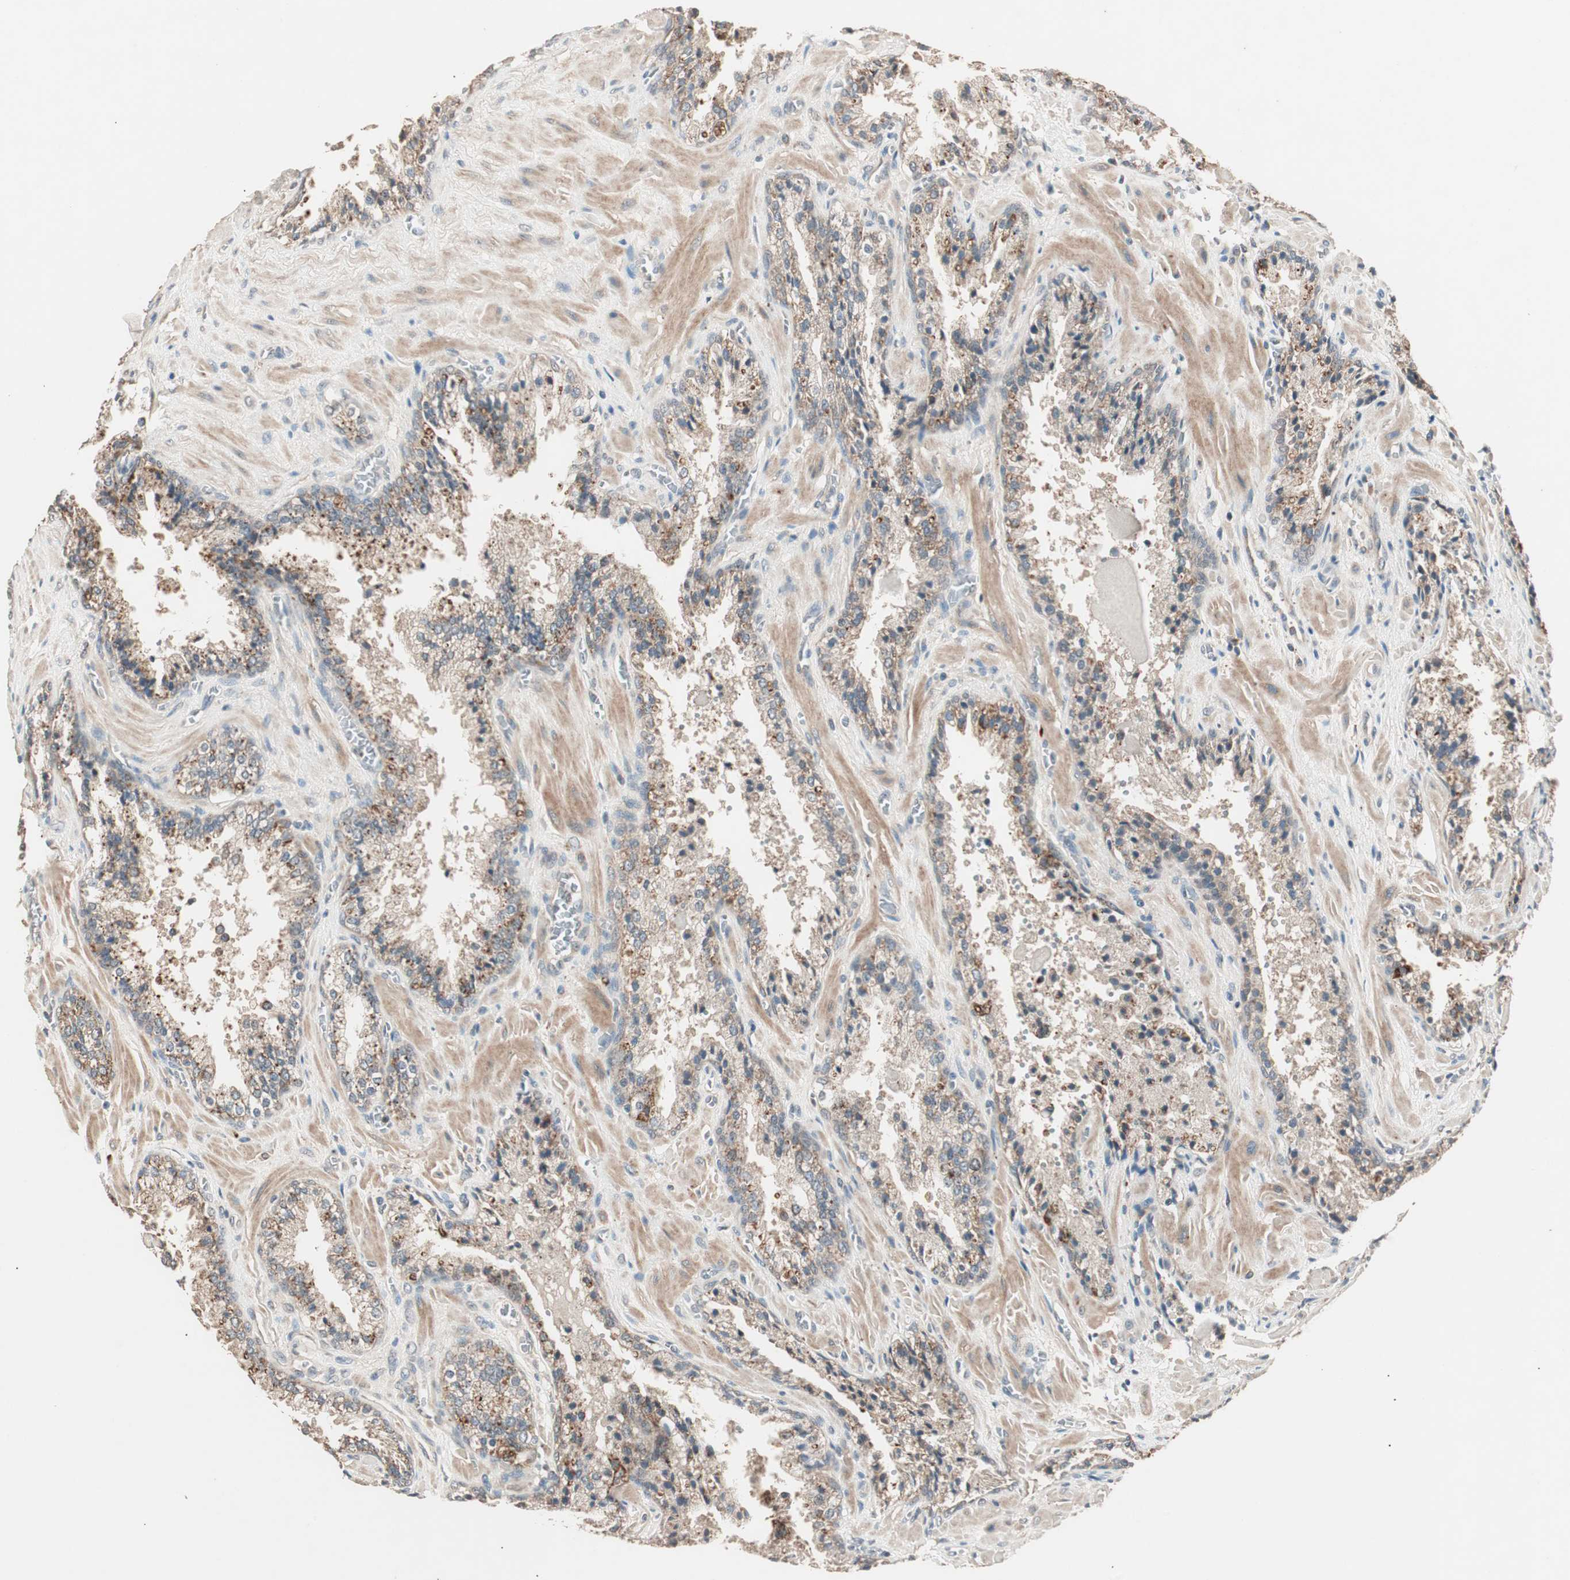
{"staining": {"intensity": "moderate", "quantity": ">75%", "location": "cytoplasmic/membranous"}, "tissue": "prostate cancer", "cell_type": "Tumor cells", "image_type": "cancer", "snomed": [{"axis": "morphology", "description": "Adenocarcinoma, High grade"}, {"axis": "topography", "description": "Prostate"}], "caption": "Tumor cells display moderate cytoplasmic/membranous positivity in approximately >75% of cells in high-grade adenocarcinoma (prostate).", "gene": "NFRKB", "patient": {"sex": "male", "age": 58}}